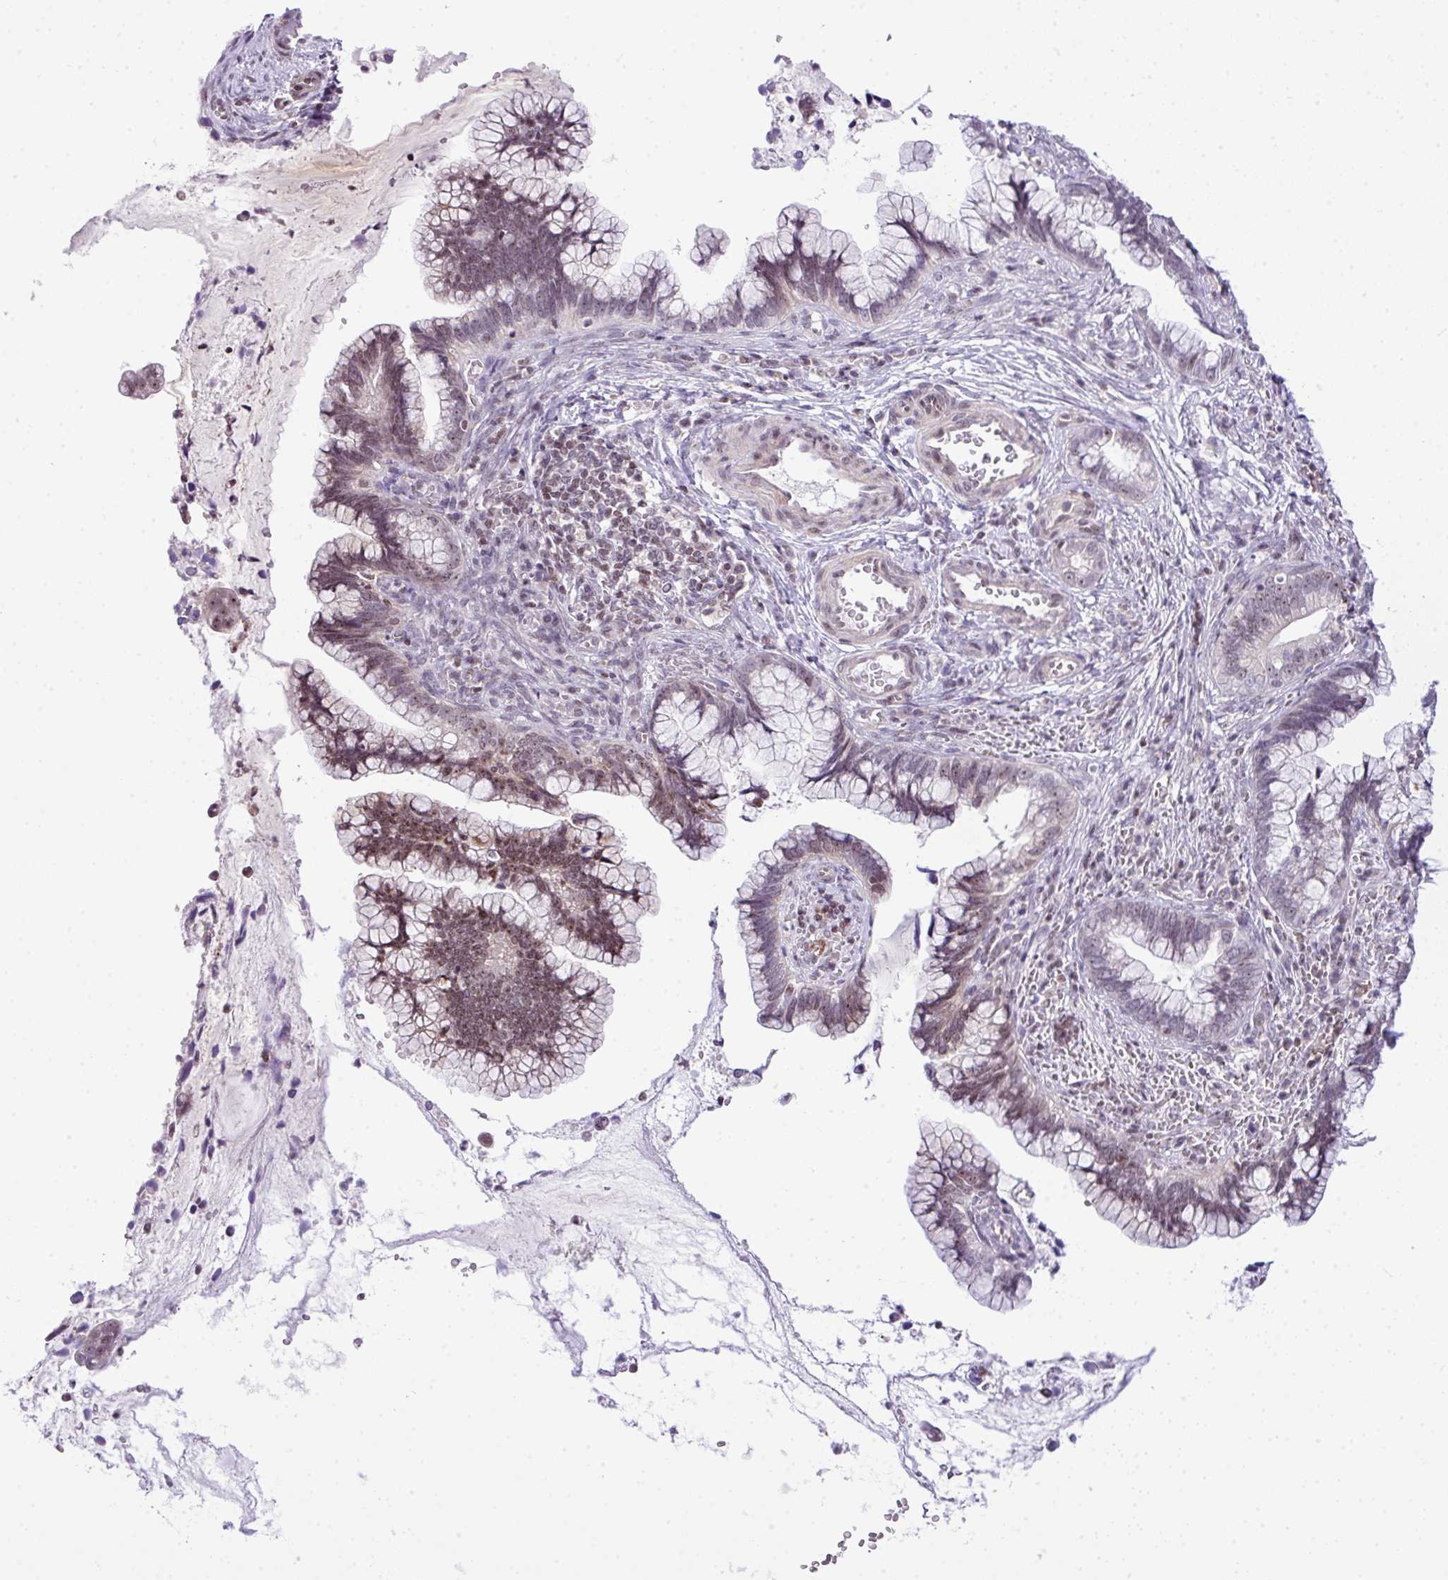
{"staining": {"intensity": "weak", "quantity": ">75%", "location": "nuclear"}, "tissue": "cervical cancer", "cell_type": "Tumor cells", "image_type": "cancer", "snomed": [{"axis": "morphology", "description": "Adenocarcinoma, NOS"}, {"axis": "topography", "description": "Cervix"}], "caption": "Cervical adenocarcinoma stained for a protein (brown) exhibits weak nuclear positive expression in approximately >75% of tumor cells.", "gene": "CCDC137", "patient": {"sex": "female", "age": 44}}